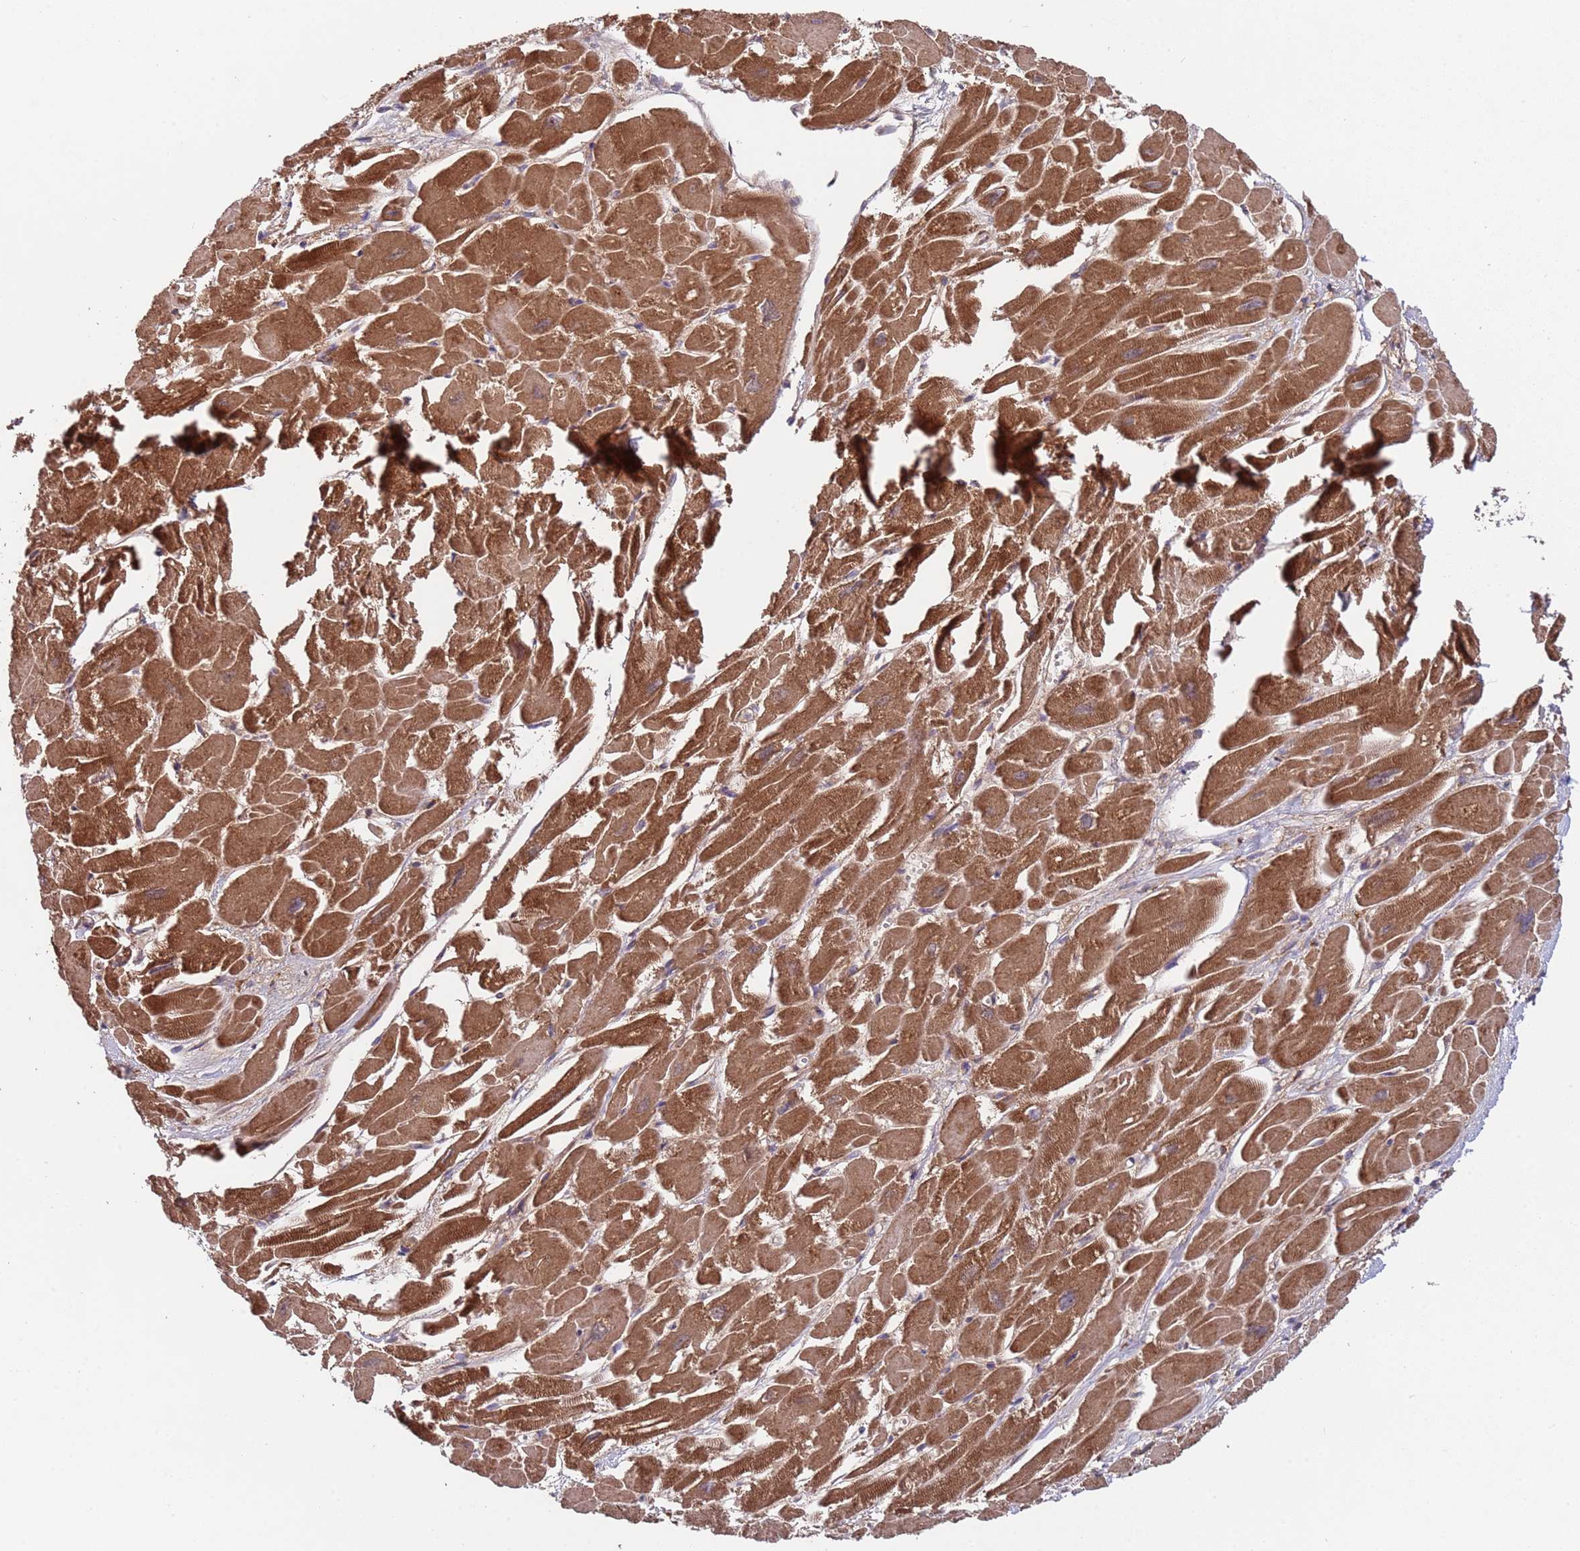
{"staining": {"intensity": "strong", "quantity": ">75%", "location": "cytoplasmic/membranous"}, "tissue": "heart muscle", "cell_type": "Cardiomyocytes", "image_type": "normal", "snomed": [{"axis": "morphology", "description": "Normal tissue, NOS"}, {"axis": "topography", "description": "Heart"}], "caption": "A micrograph showing strong cytoplasmic/membranous expression in approximately >75% of cardiomyocytes in normal heart muscle, as visualized by brown immunohistochemical staining.", "gene": "ACAD8", "patient": {"sex": "male", "age": 54}}